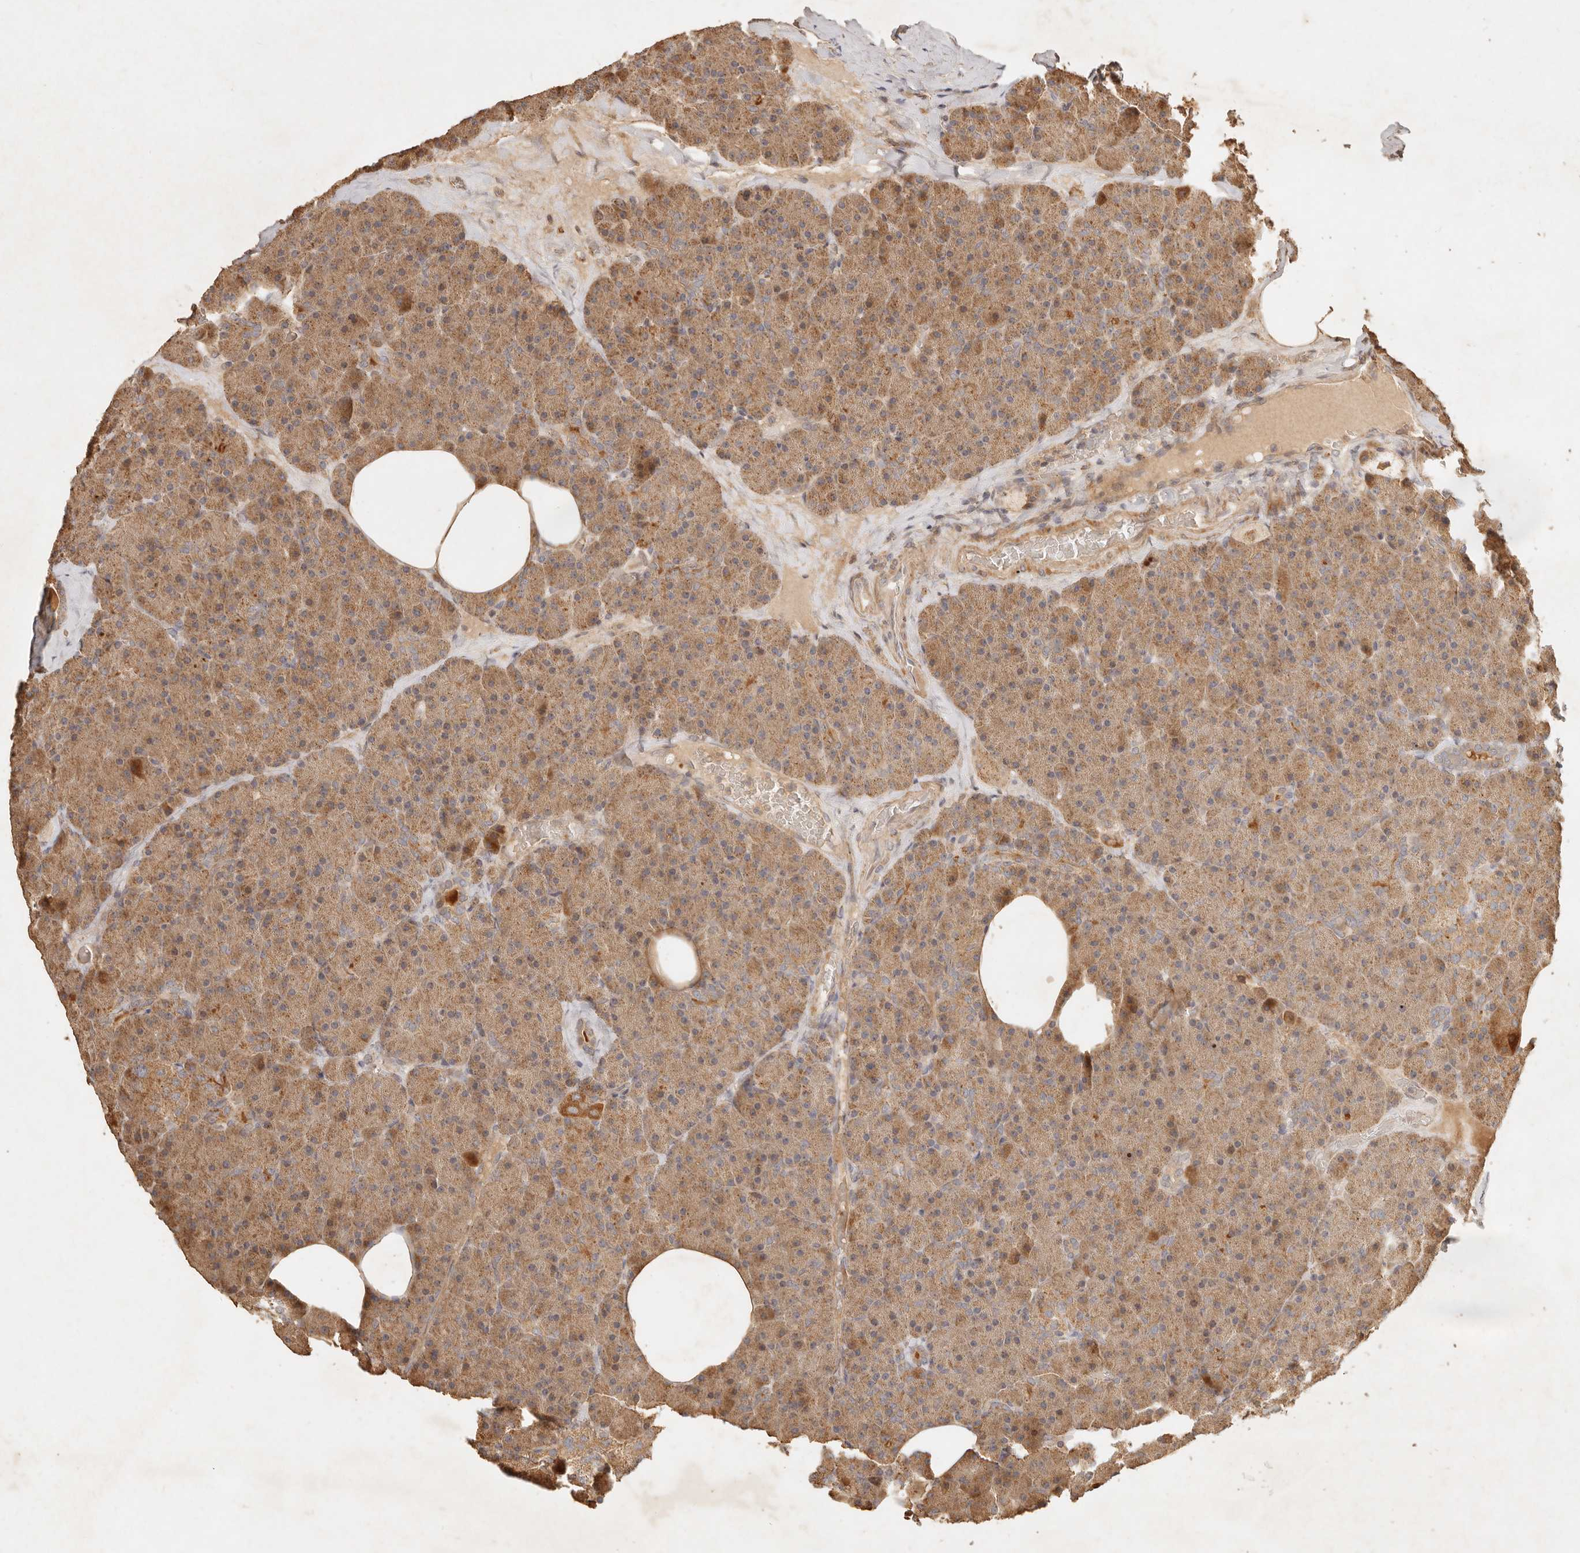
{"staining": {"intensity": "moderate", "quantity": ">75%", "location": "cytoplasmic/membranous"}, "tissue": "pancreas", "cell_type": "Exocrine glandular cells", "image_type": "normal", "snomed": [{"axis": "morphology", "description": "Normal tissue, NOS"}, {"axis": "morphology", "description": "Carcinoid, malignant, NOS"}, {"axis": "topography", "description": "Pancreas"}], "caption": "Pancreas was stained to show a protein in brown. There is medium levels of moderate cytoplasmic/membranous positivity in approximately >75% of exocrine glandular cells. (brown staining indicates protein expression, while blue staining denotes nuclei).", "gene": "CLEC4C", "patient": {"sex": "female", "age": 35}}